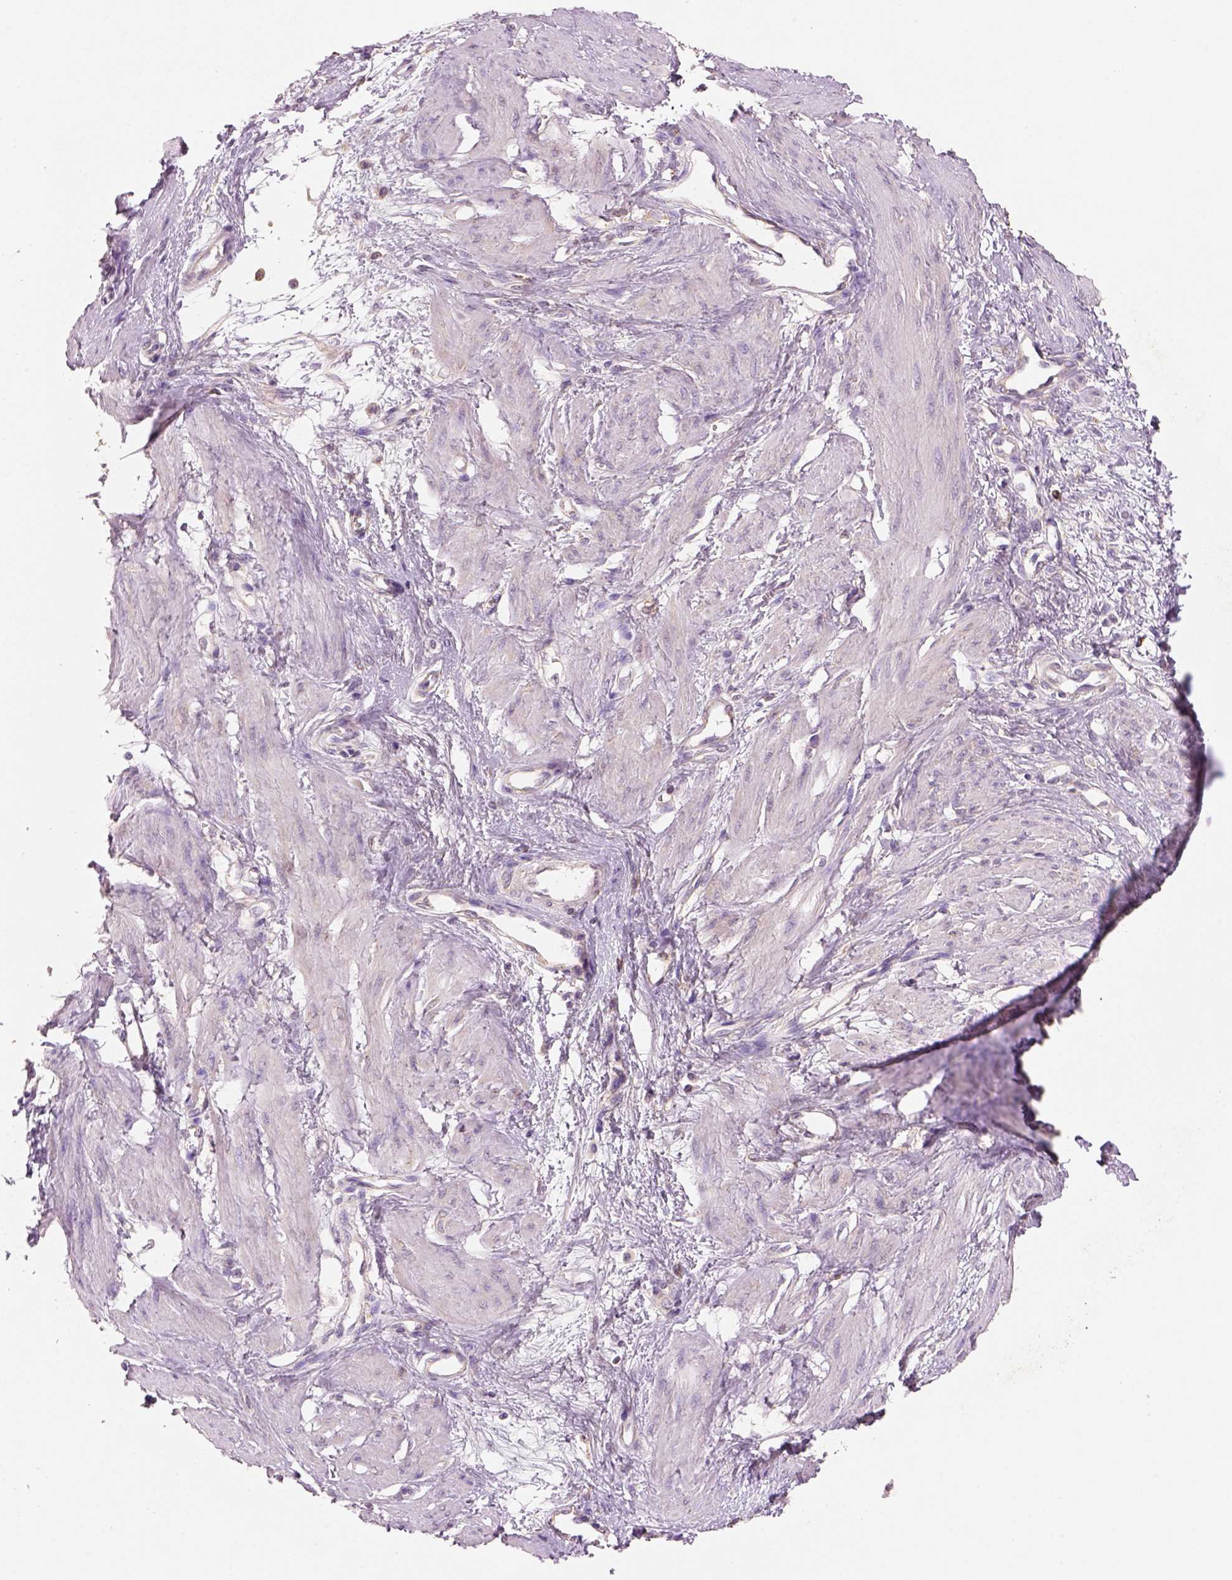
{"staining": {"intensity": "negative", "quantity": "none", "location": "none"}, "tissue": "smooth muscle", "cell_type": "Smooth muscle cells", "image_type": "normal", "snomed": [{"axis": "morphology", "description": "Normal tissue, NOS"}, {"axis": "topography", "description": "Smooth muscle"}, {"axis": "topography", "description": "Uterus"}], "caption": "This is an IHC photomicrograph of benign smooth muscle. There is no positivity in smooth muscle cells.", "gene": "AP2B1", "patient": {"sex": "female", "age": 39}}